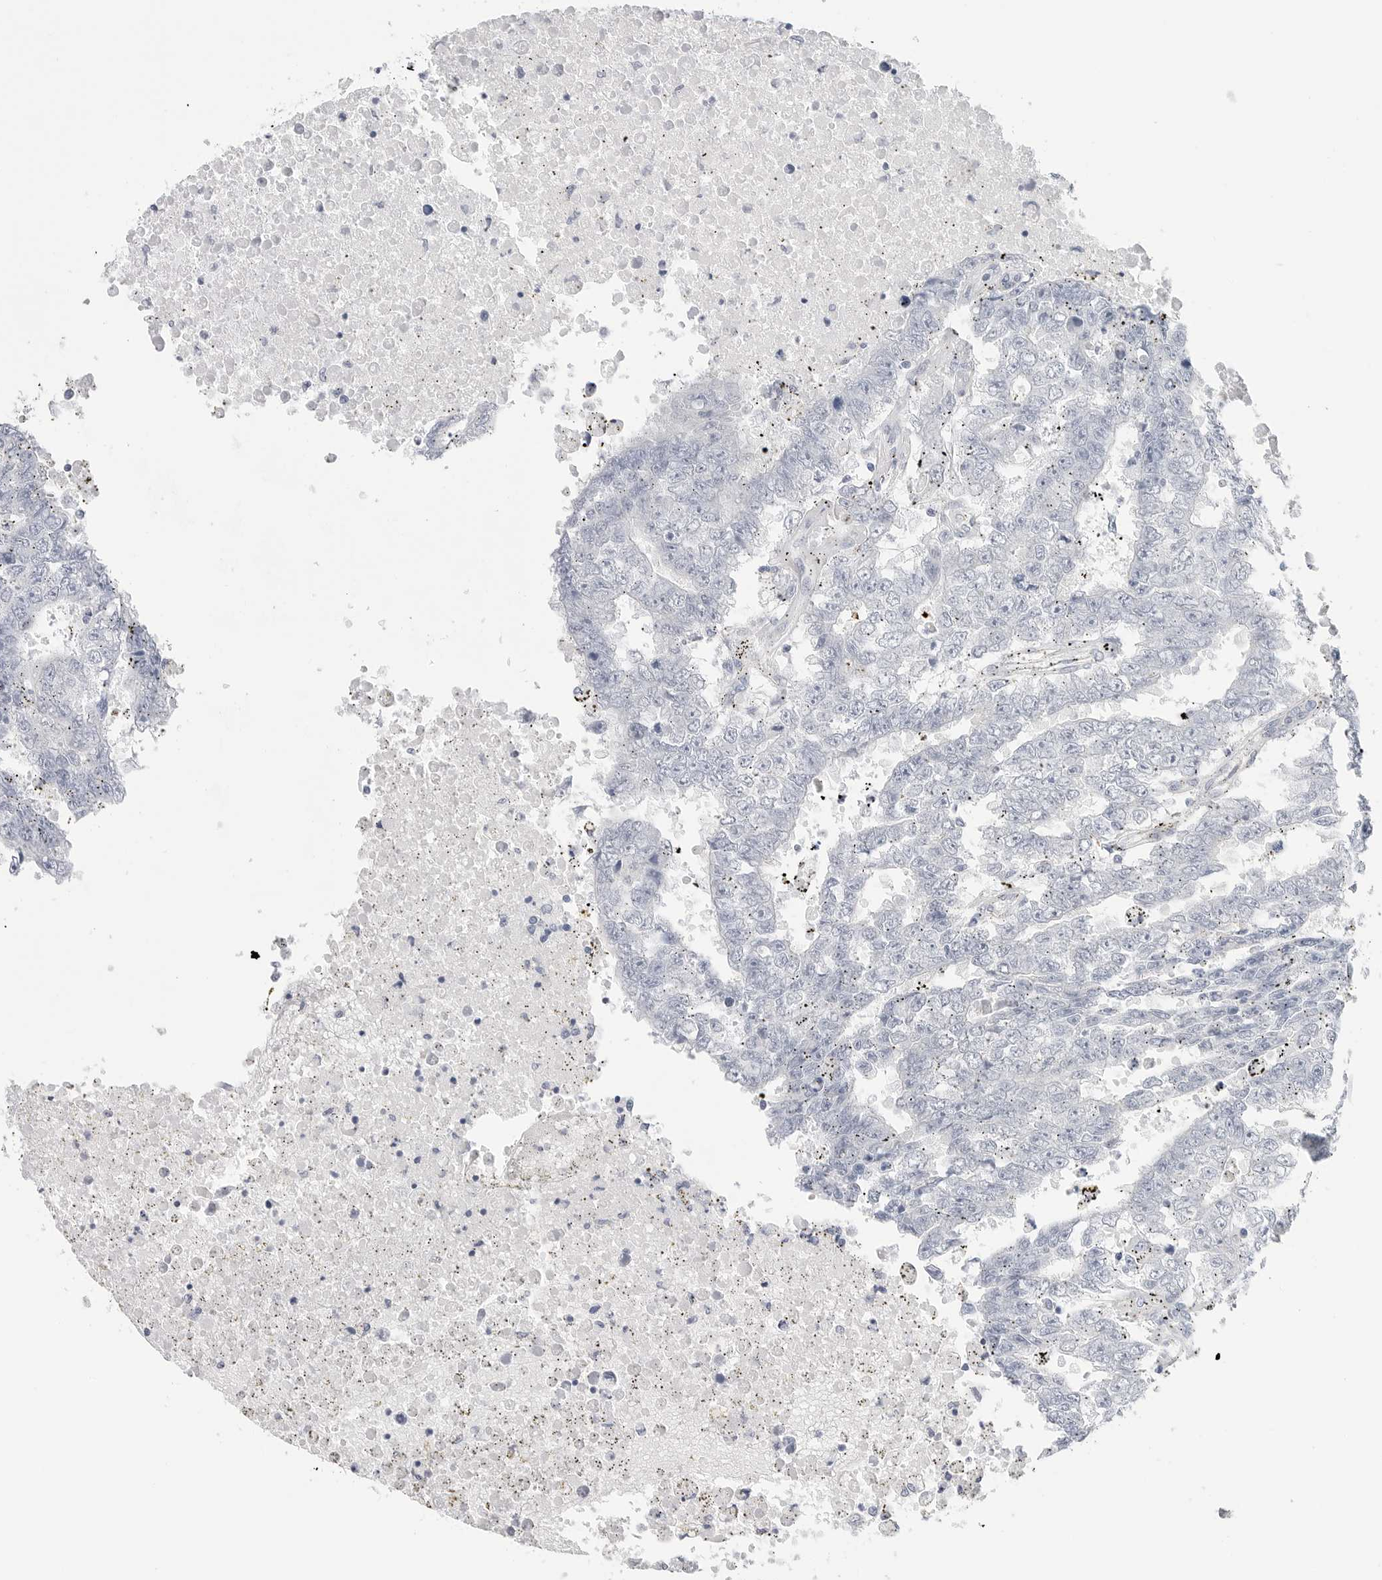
{"staining": {"intensity": "negative", "quantity": "none", "location": "none"}, "tissue": "testis cancer", "cell_type": "Tumor cells", "image_type": "cancer", "snomed": [{"axis": "morphology", "description": "Carcinoma, Embryonal, NOS"}, {"axis": "topography", "description": "Testis"}], "caption": "Immunohistochemistry histopathology image of neoplastic tissue: testis cancer (embryonal carcinoma) stained with DAB (3,3'-diaminobenzidine) demonstrates no significant protein staining in tumor cells. The staining is performed using DAB (3,3'-diaminobenzidine) brown chromogen with nuclei counter-stained in using hematoxylin.", "gene": "HSPB7", "patient": {"sex": "male", "age": 25}}